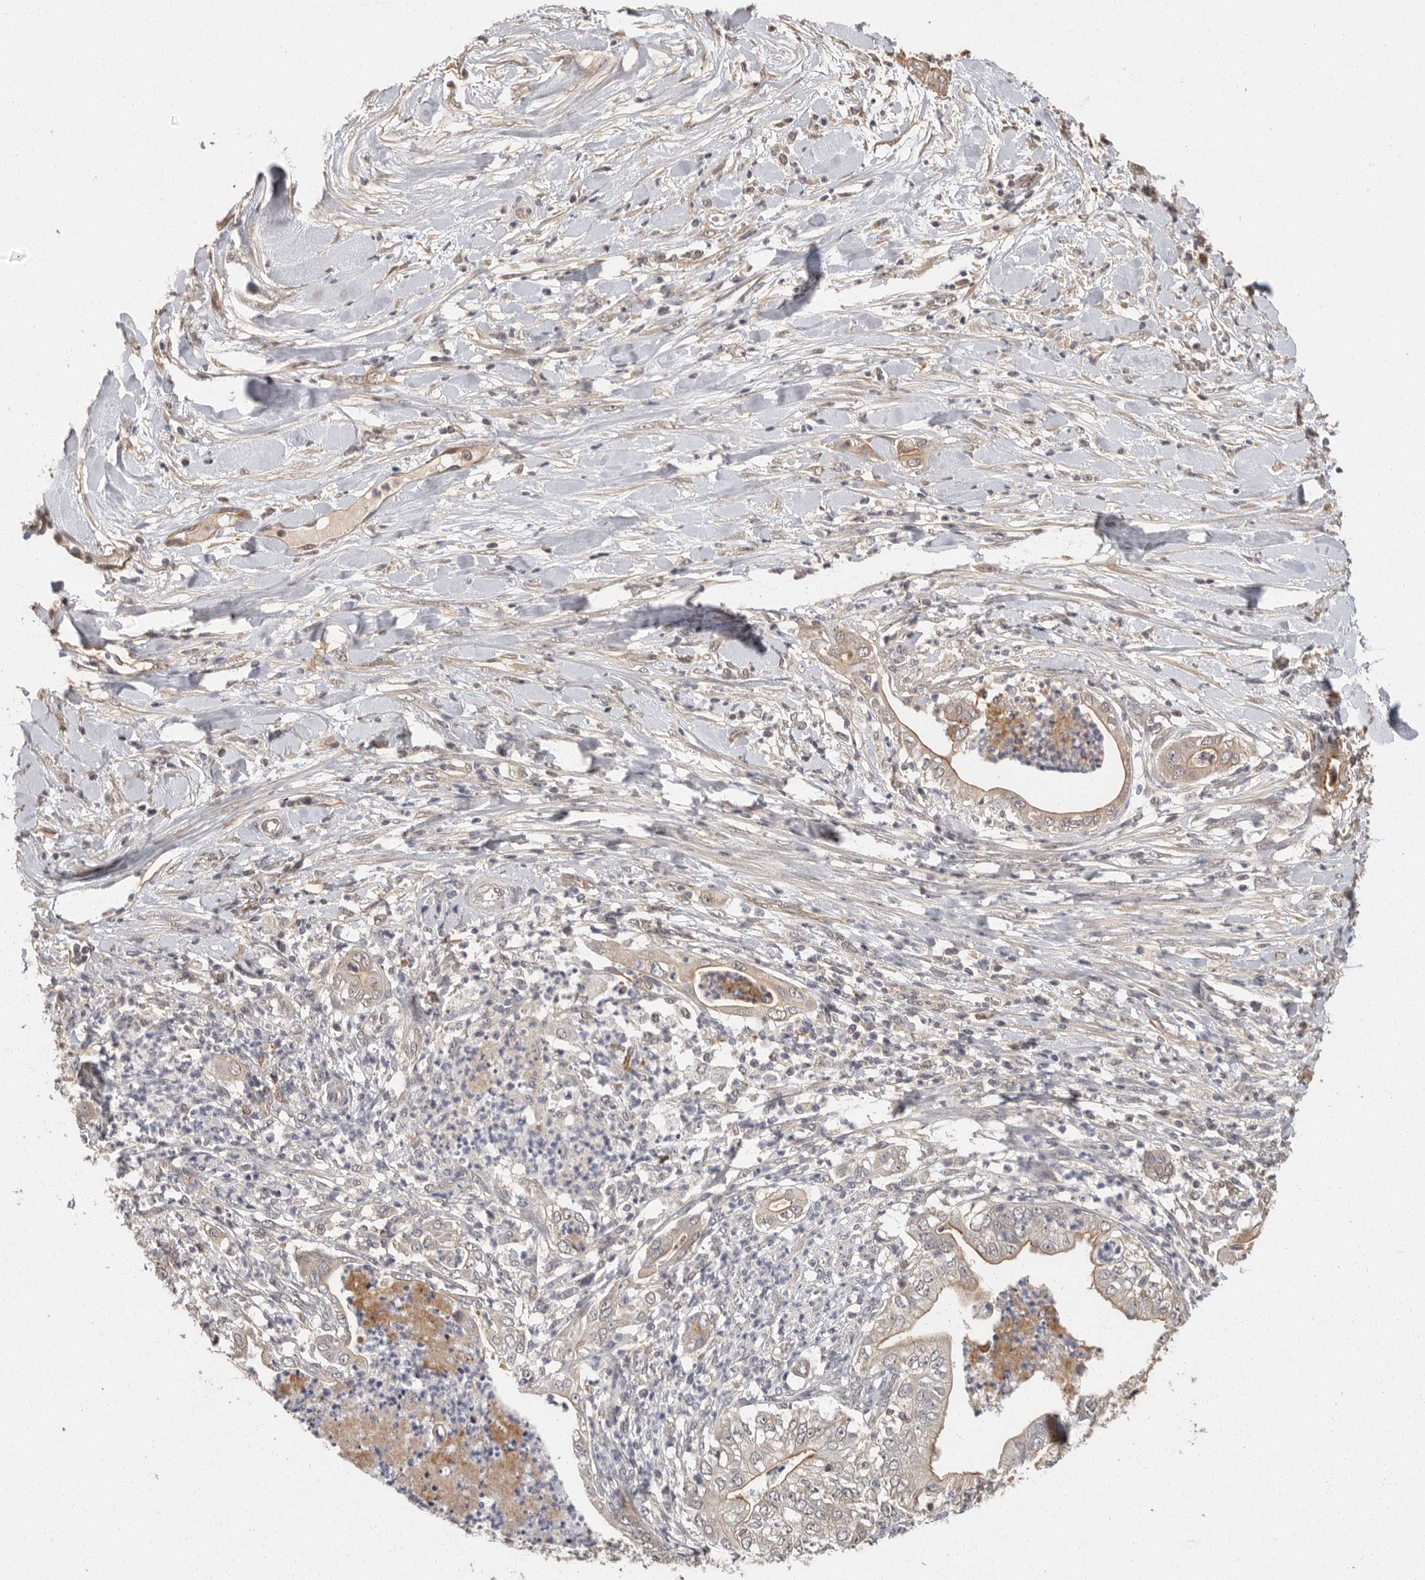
{"staining": {"intensity": "weak", "quantity": ">75%", "location": "cytoplasmic/membranous"}, "tissue": "pancreatic cancer", "cell_type": "Tumor cells", "image_type": "cancer", "snomed": [{"axis": "morphology", "description": "Adenocarcinoma, NOS"}, {"axis": "topography", "description": "Pancreas"}], "caption": "Pancreatic cancer (adenocarcinoma) tissue demonstrates weak cytoplasmic/membranous positivity in about >75% of tumor cells, visualized by immunohistochemistry. The protein is stained brown, and the nuclei are stained in blue (DAB IHC with brightfield microscopy, high magnification).", "gene": "BAIAP2", "patient": {"sex": "female", "age": 78}}